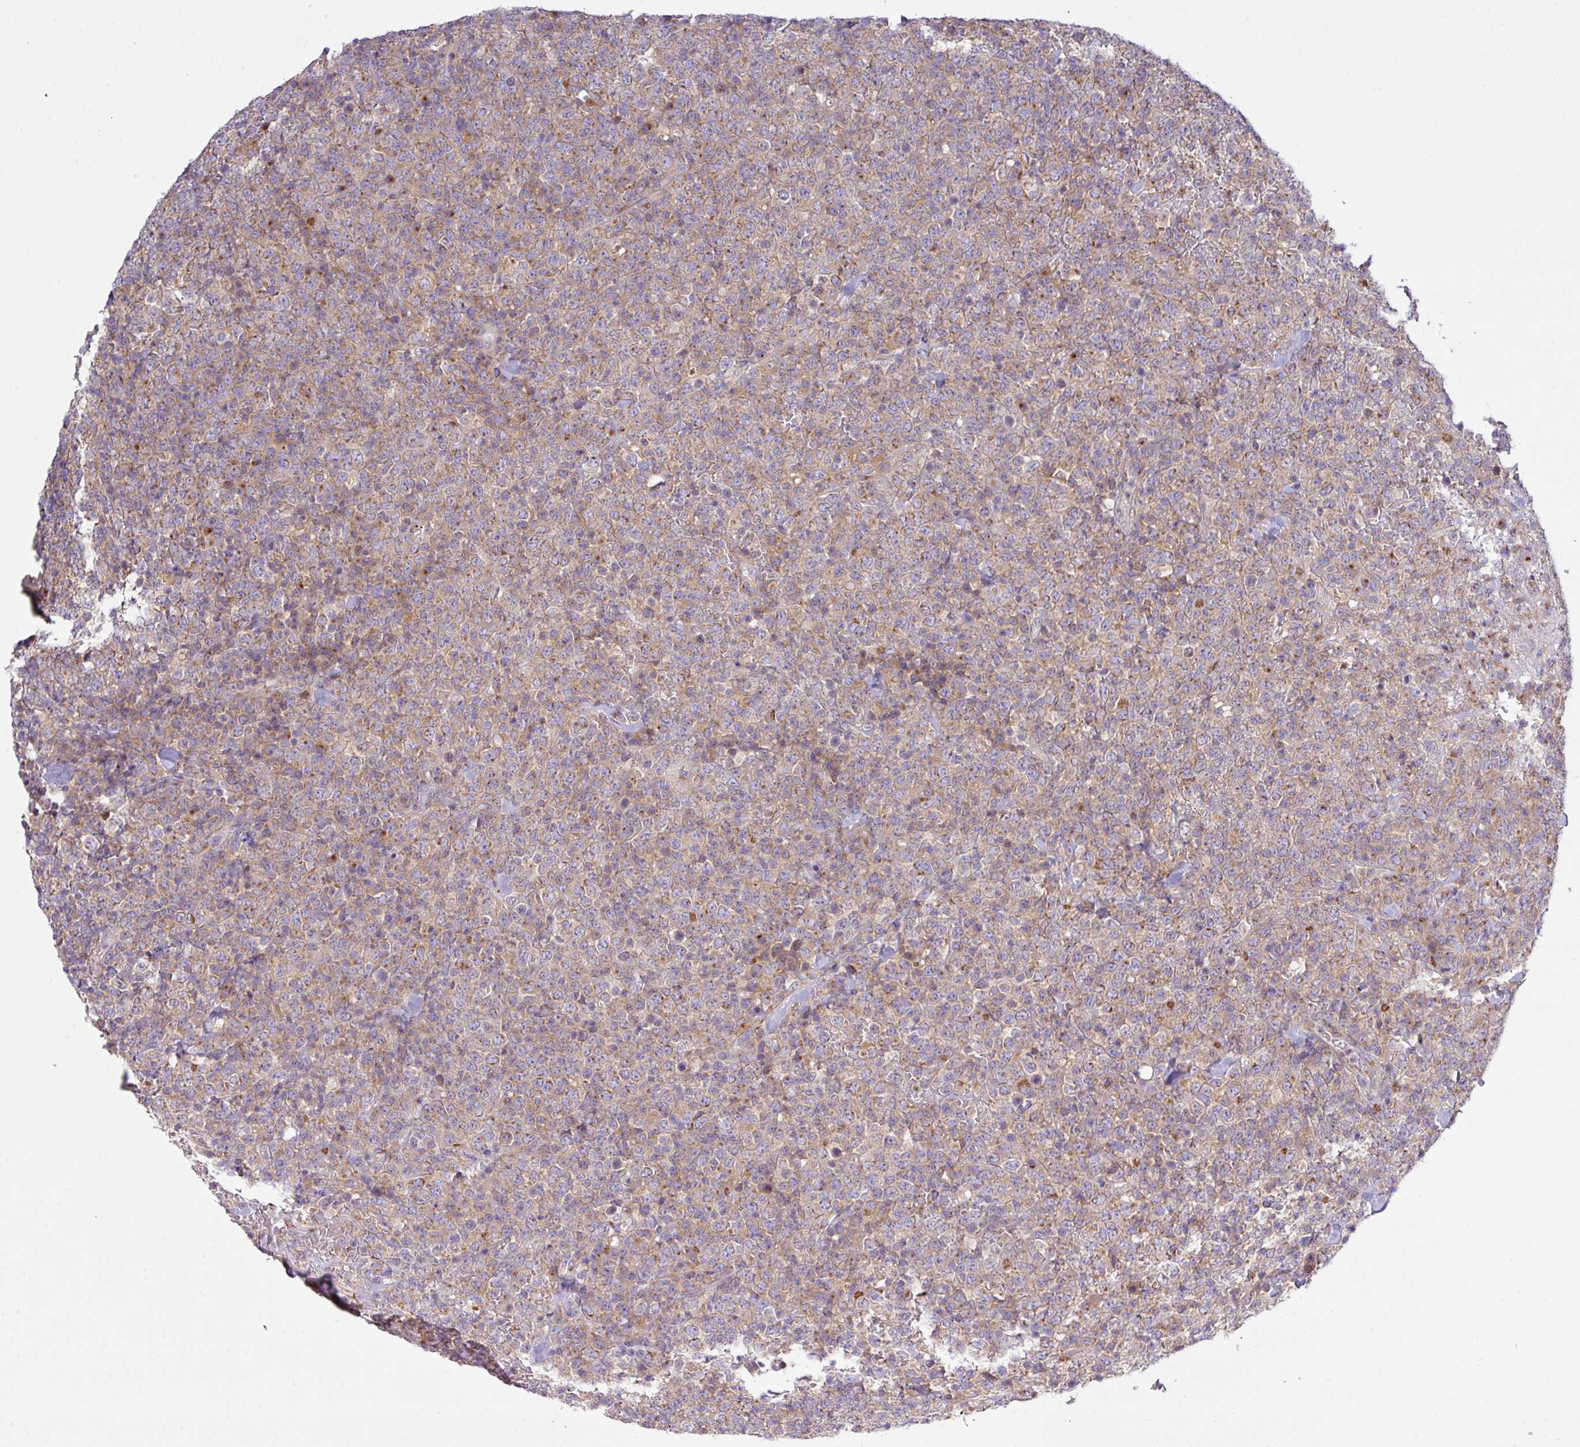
{"staining": {"intensity": "weak", "quantity": ">75%", "location": "cytoplasmic/membranous"}, "tissue": "lymphoma", "cell_type": "Tumor cells", "image_type": "cancer", "snomed": [{"axis": "morphology", "description": "Malignant lymphoma, non-Hodgkin's type, High grade"}, {"axis": "topography", "description": "Colon"}], "caption": "This is a micrograph of IHC staining of malignant lymphoma, non-Hodgkin's type (high-grade), which shows weak expression in the cytoplasmic/membranous of tumor cells.", "gene": "VTI1A", "patient": {"sex": "female", "age": 53}}